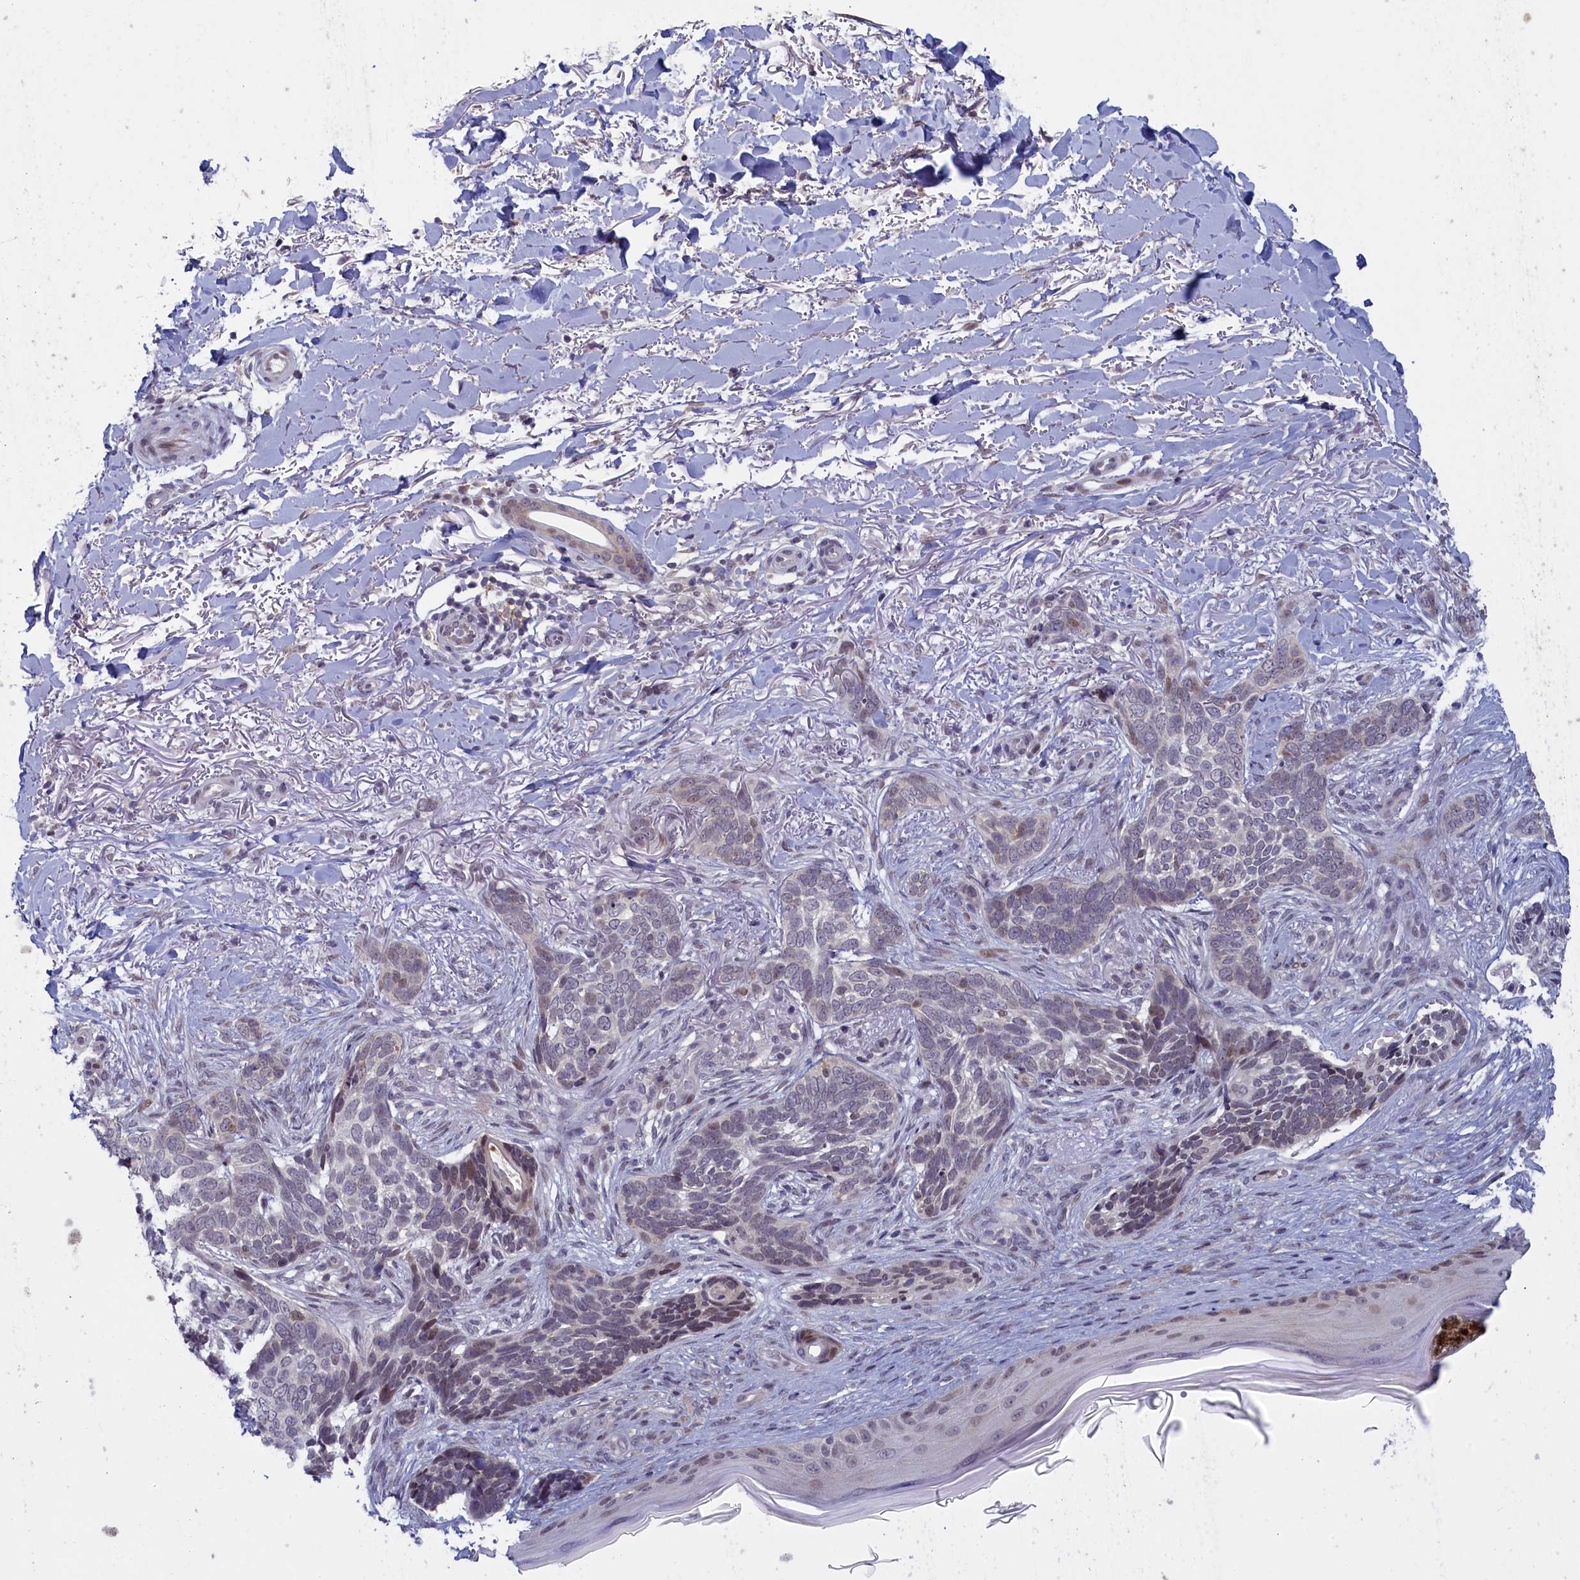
{"staining": {"intensity": "negative", "quantity": "none", "location": "none"}, "tissue": "skin cancer", "cell_type": "Tumor cells", "image_type": "cancer", "snomed": [{"axis": "morphology", "description": "Normal tissue, NOS"}, {"axis": "morphology", "description": "Basal cell carcinoma"}, {"axis": "topography", "description": "Skin"}], "caption": "Protein analysis of skin basal cell carcinoma exhibits no significant expression in tumor cells.", "gene": "ATF7IP2", "patient": {"sex": "female", "age": 67}}